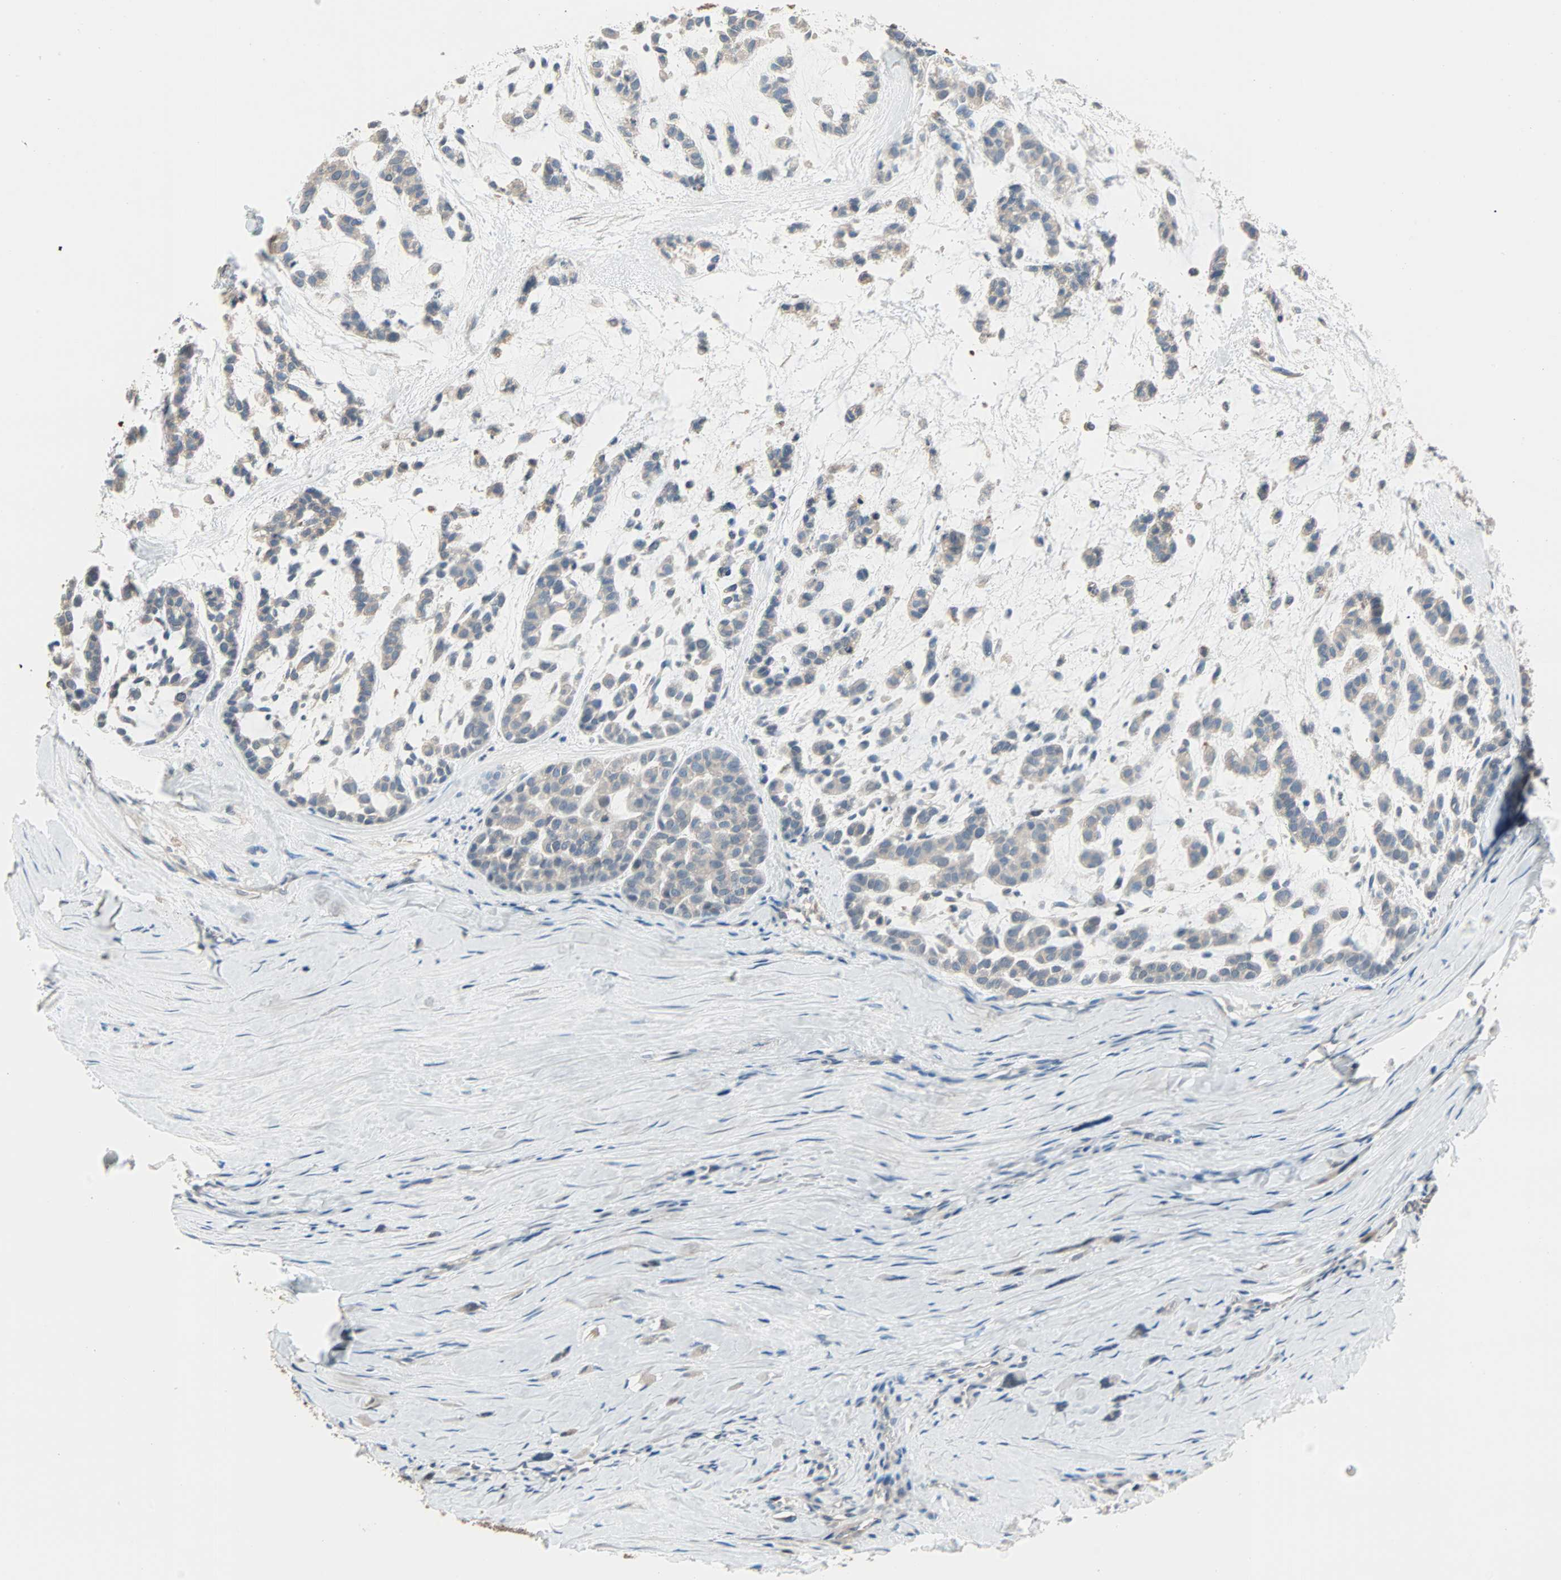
{"staining": {"intensity": "weak", "quantity": "25%-75%", "location": "cytoplasmic/membranous"}, "tissue": "head and neck cancer", "cell_type": "Tumor cells", "image_type": "cancer", "snomed": [{"axis": "morphology", "description": "Adenocarcinoma, NOS"}, {"axis": "morphology", "description": "Adenoma, NOS"}, {"axis": "topography", "description": "Head-Neck"}], "caption": "Immunohistochemistry histopathology image of adenoma (head and neck) stained for a protein (brown), which shows low levels of weak cytoplasmic/membranous expression in about 25%-75% of tumor cells.", "gene": "PRDX1", "patient": {"sex": "female", "age": 55}}